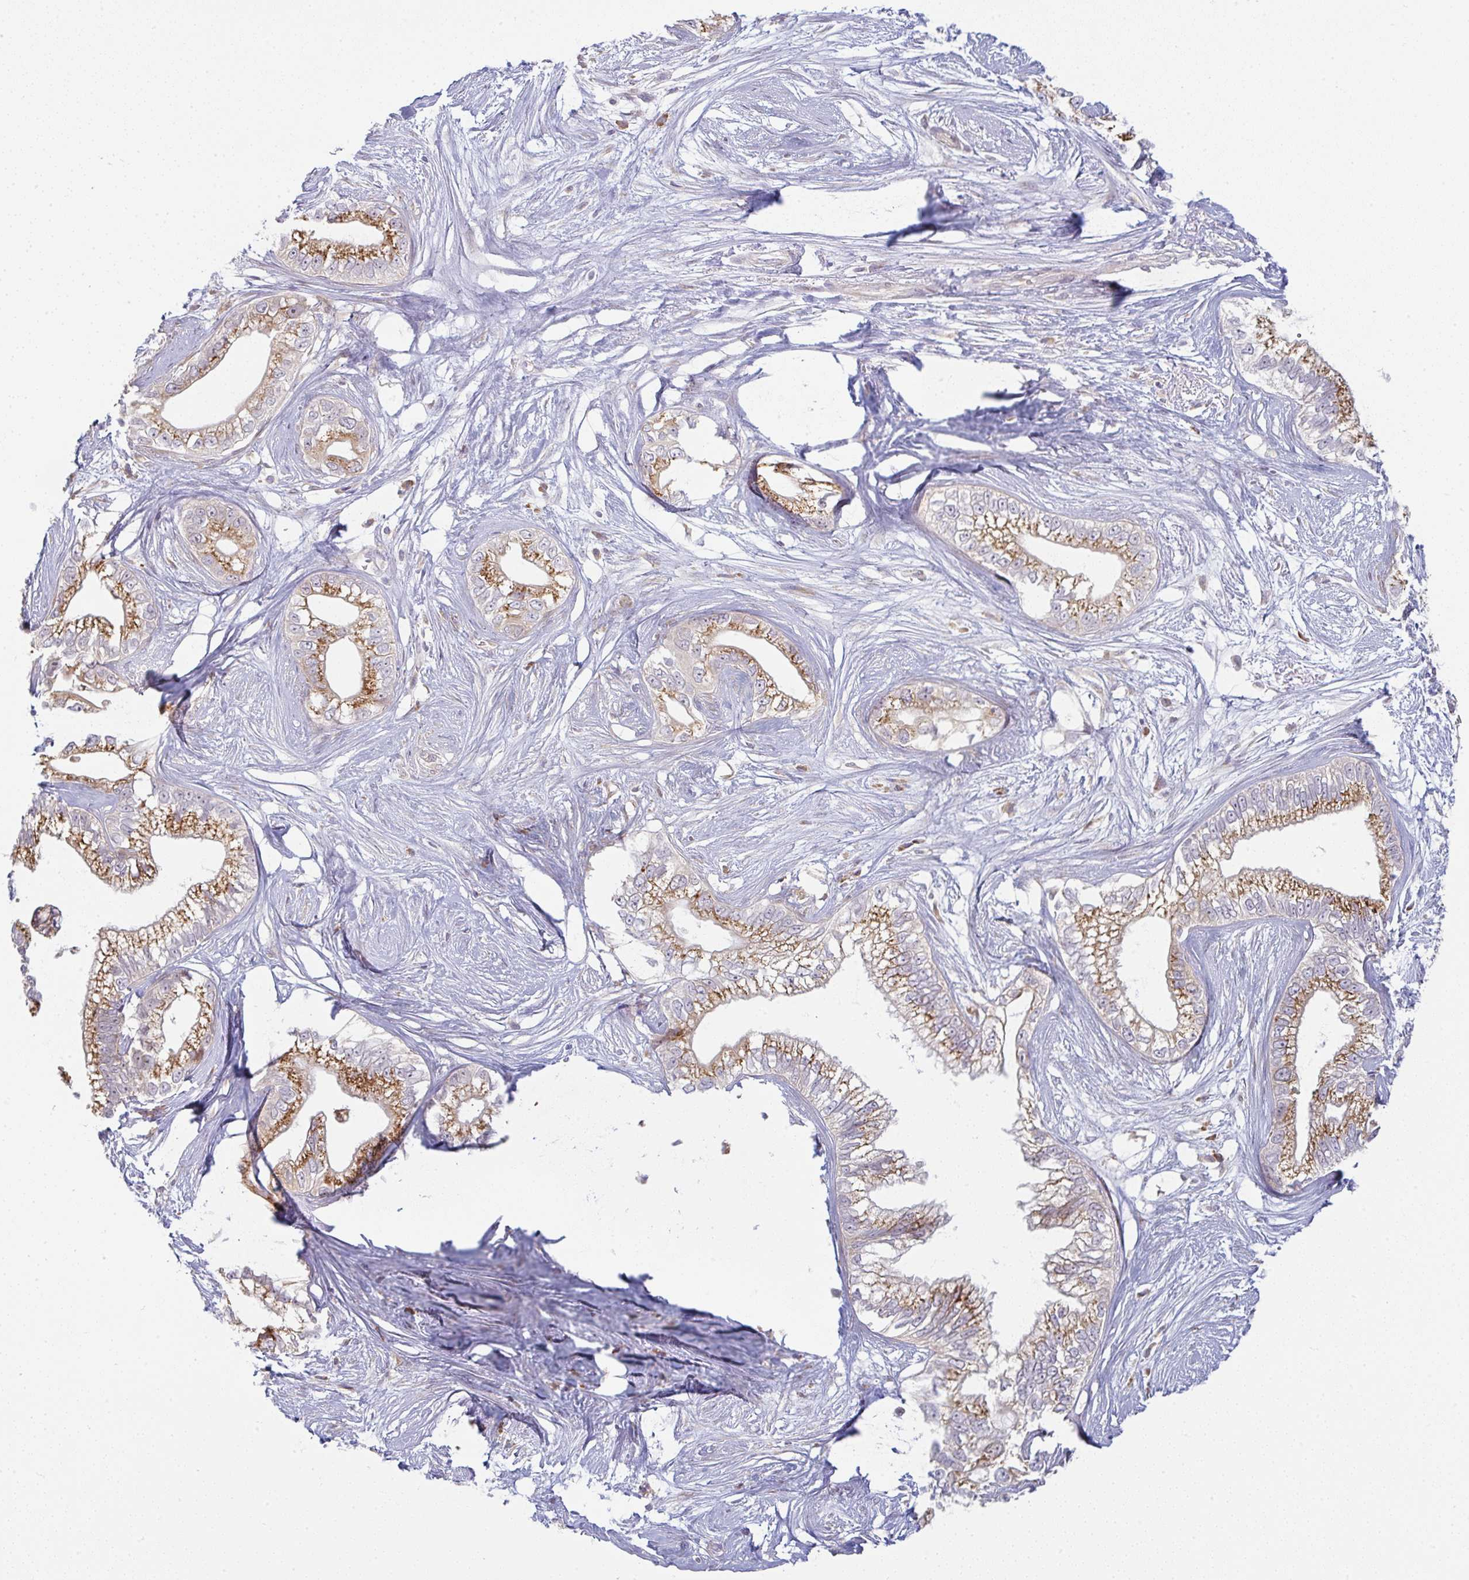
{"staining": {"intensity": "strong", "quantity": ">75%", "location": "cytoplasmic/membranous"}, "tissue": "pancreatic cancer", "cell_type": "Tumor cells", "image_type": "cancer", "snomed": [{"axis": "morphology", "description": "Adenocarcinoma, NOS"}, {"axis": "topography", "description": "Pancreas"}], "caption": "Immunohistochemical staining of pancreatic cancer exhibits high levels of strong cytoplasmic/membranous staining in about >75% of tumor cells. (DAB = brown stain, brightfield microscopy at high magnification).", "gene": "MOB1A", "patient": {"sex": "male", "age": 70}}